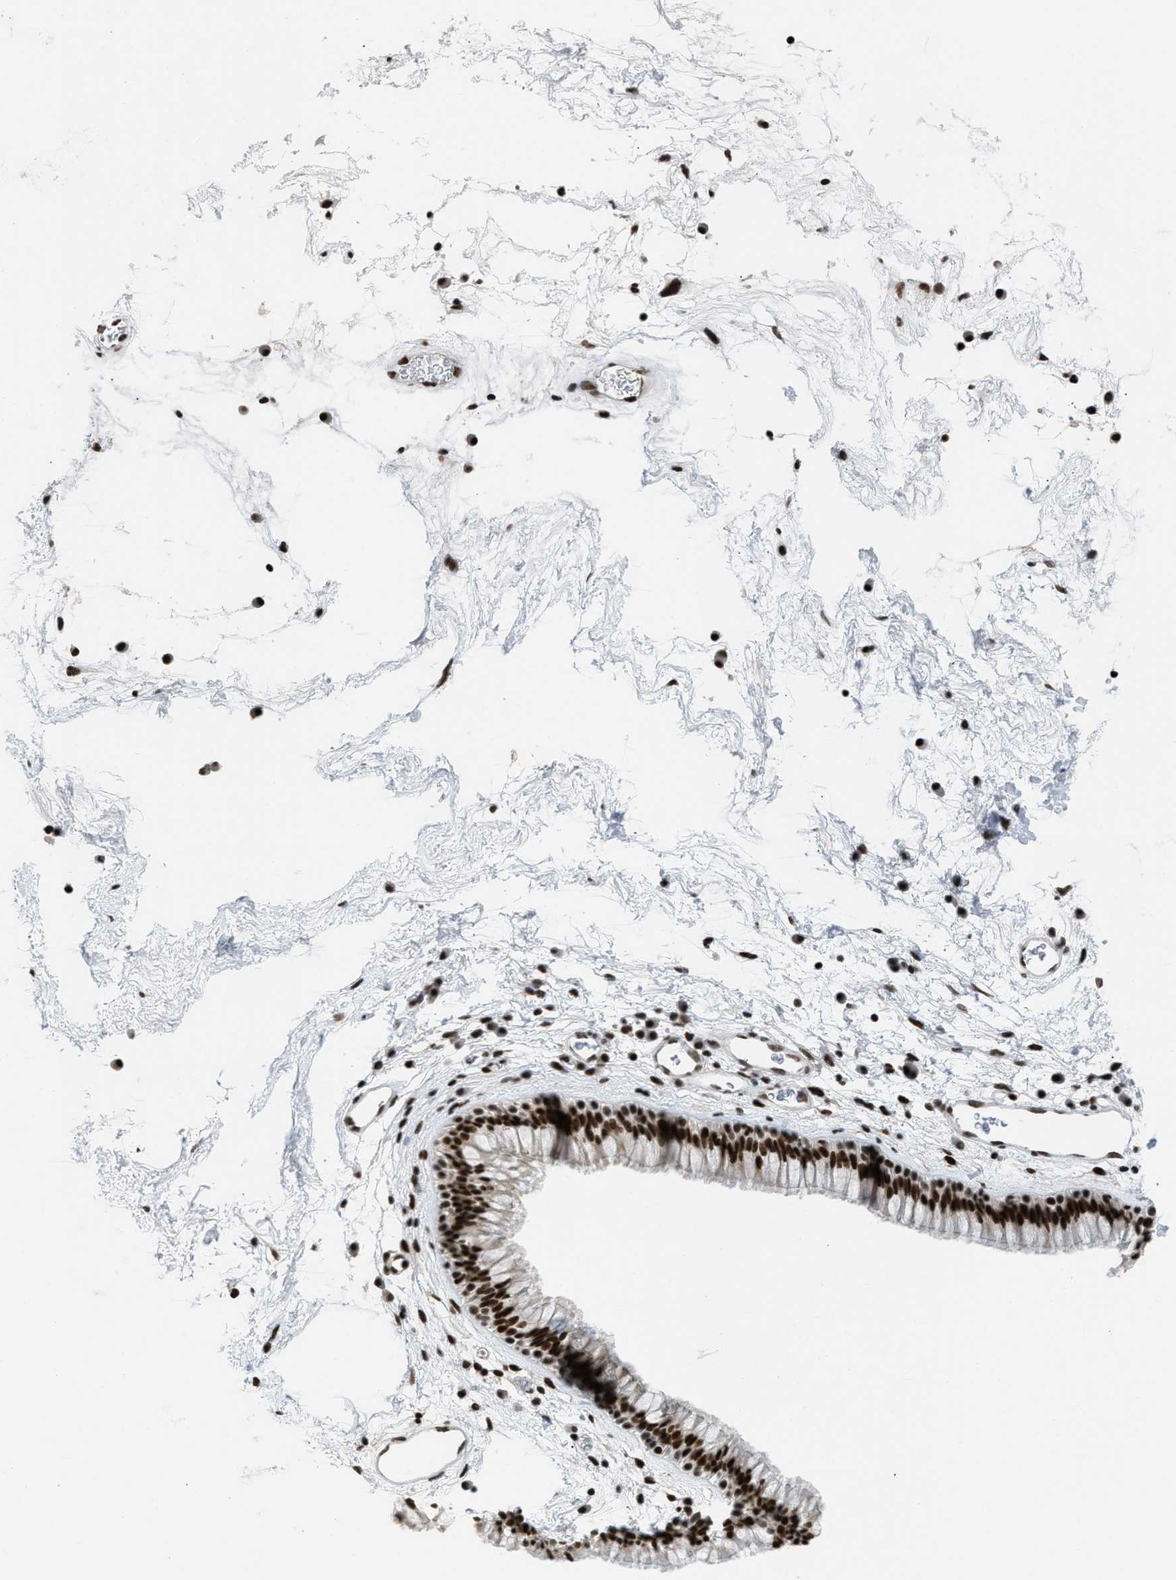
{"staining": {"intensity": "strong", "quantity": ">75%", "location": "nuclear"}, "tissue": "nasopharynx", "cell_type": "Respiratory epithelial cells", "image_type": "normal", "snomed": [{"axis": "morphology", "description": "Normal tissue, NOS"}, {"axis": "morphology", "description": "Inflammation, NOS"}, {"axis": "topography", "description": "Nasopharynx"}], "caption": "IHC image of unremarkable human nasopharynx stained for a protein (brown), which shows high levels of strong nuclear expression in approximately >75% of respiratory epithelial cells.", "gene": "SCAF4", "patient": {"sex": "male", "age": 48}}